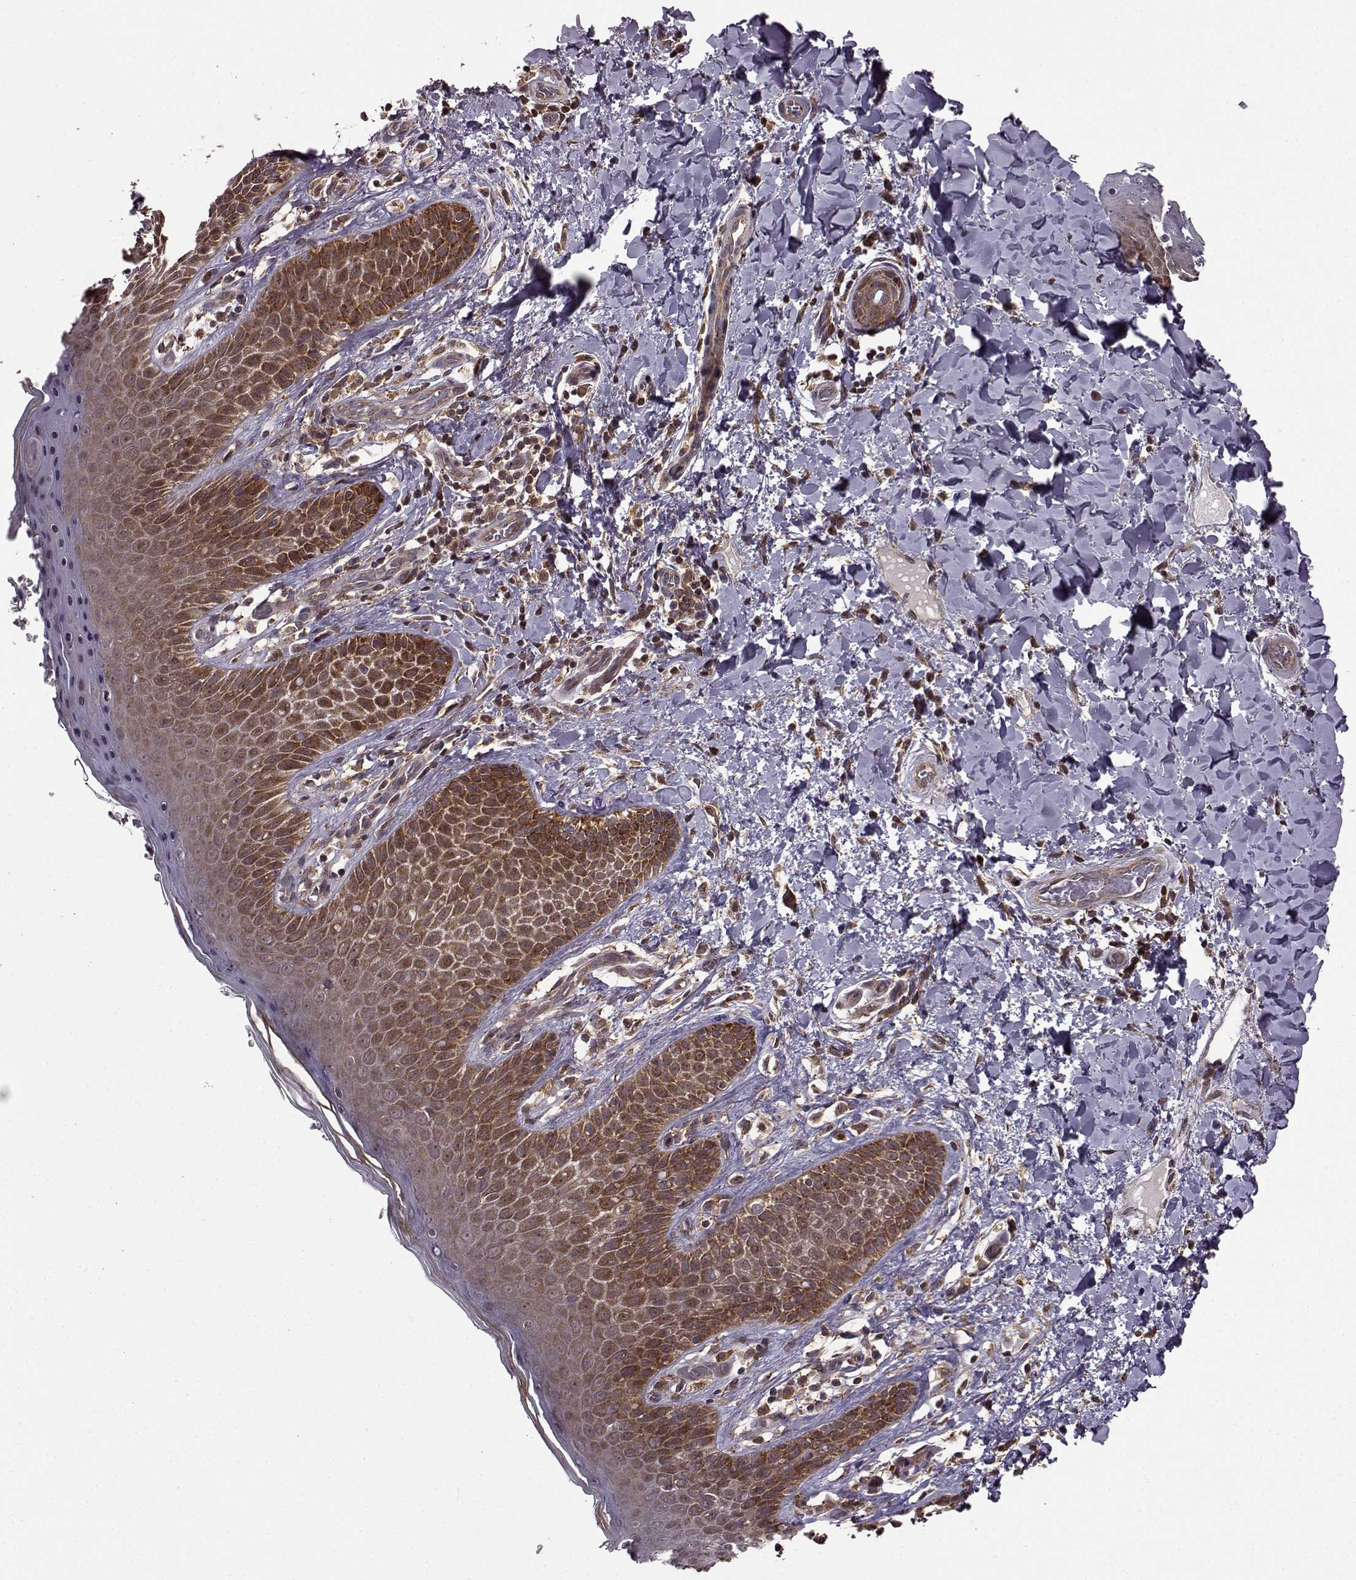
{"staining": {"intensity": "strong", "quantity": ">75%", "location": "cytoplasmic/membranous"}, "tissue": "skin", "cell_type": "Epidermal cells", "image_type": "normal", "snomed": [{"axis": "morphology", "description": "Normal tissue, NOS"}, {"axis": "topography", "description": "Anal"}], "caption": "IHC staining of normal skin, which displays high levels of strong cytoplasmic/membranous expression in approximately >75% of epidermal cells indicating strong cytoplasmic/membranous protein staining. The staining was performed using DAB (brown) for protein detection and nuclei were counterstained in hematoxylin (blue).", "gene": "URI1", "patient": {"sex": "male", "age": 36}}